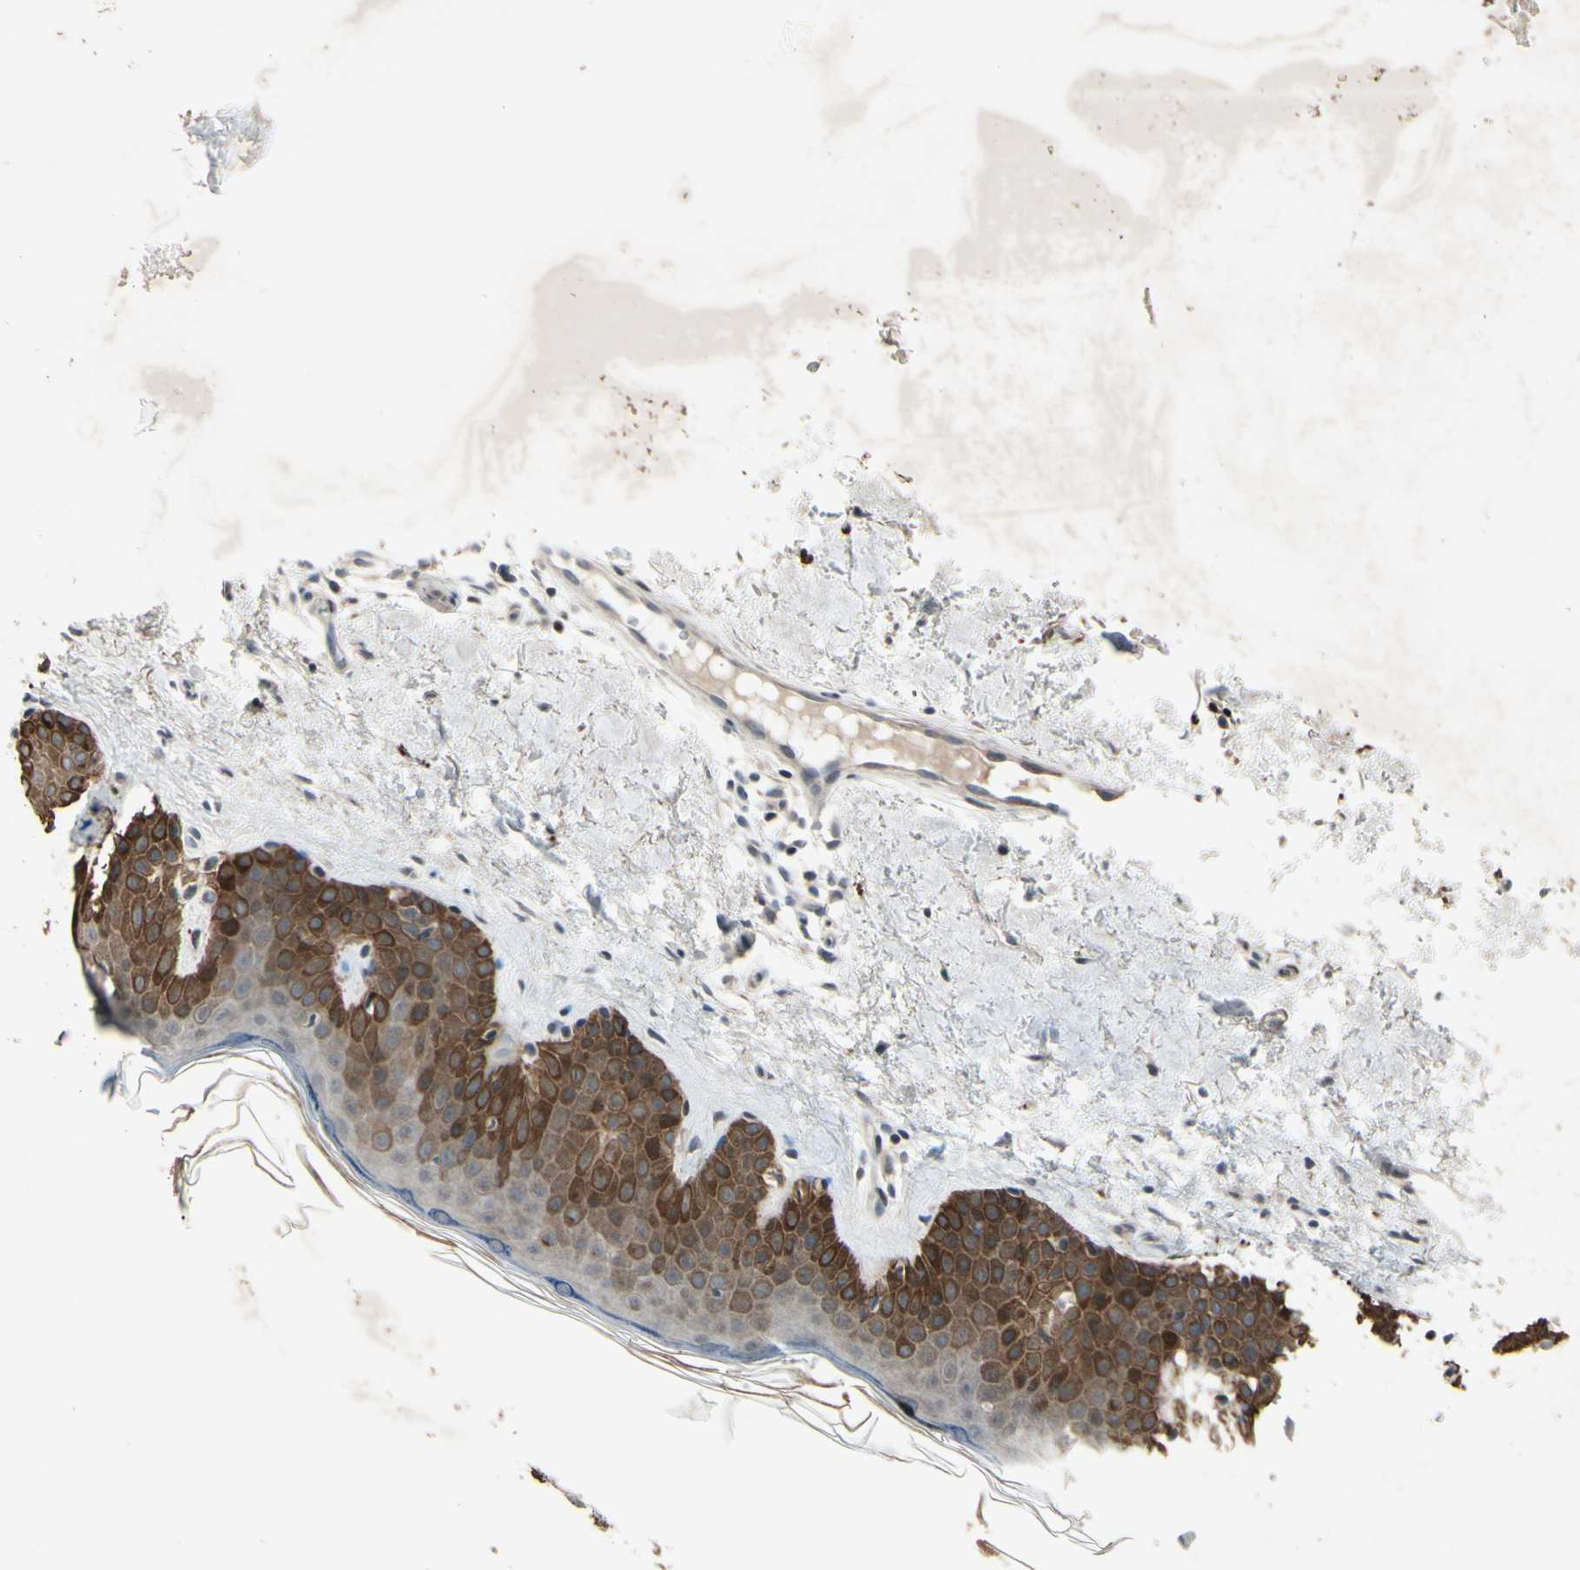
{"staining": {"intensity": "weak", "quantity": ">75%", "location": "cytoplasmic/membranous"}, "tissue": "skin", "cell_type": "Fibroblasts", "image_type": "normal", "snomed": [{"axis": "morphology", "description": "Normal tissue, NOS"}, {"axis": "topography", "description": "Skin"}], "caption": "Immunohistochemistry (IHC) of benign skin reveals low levels of weak cytoplasmic/membranous positivity in approximately >75% of fibroblasts.", "gene": "FGFR2", "patient": {"sex": "male", "age": 67}}